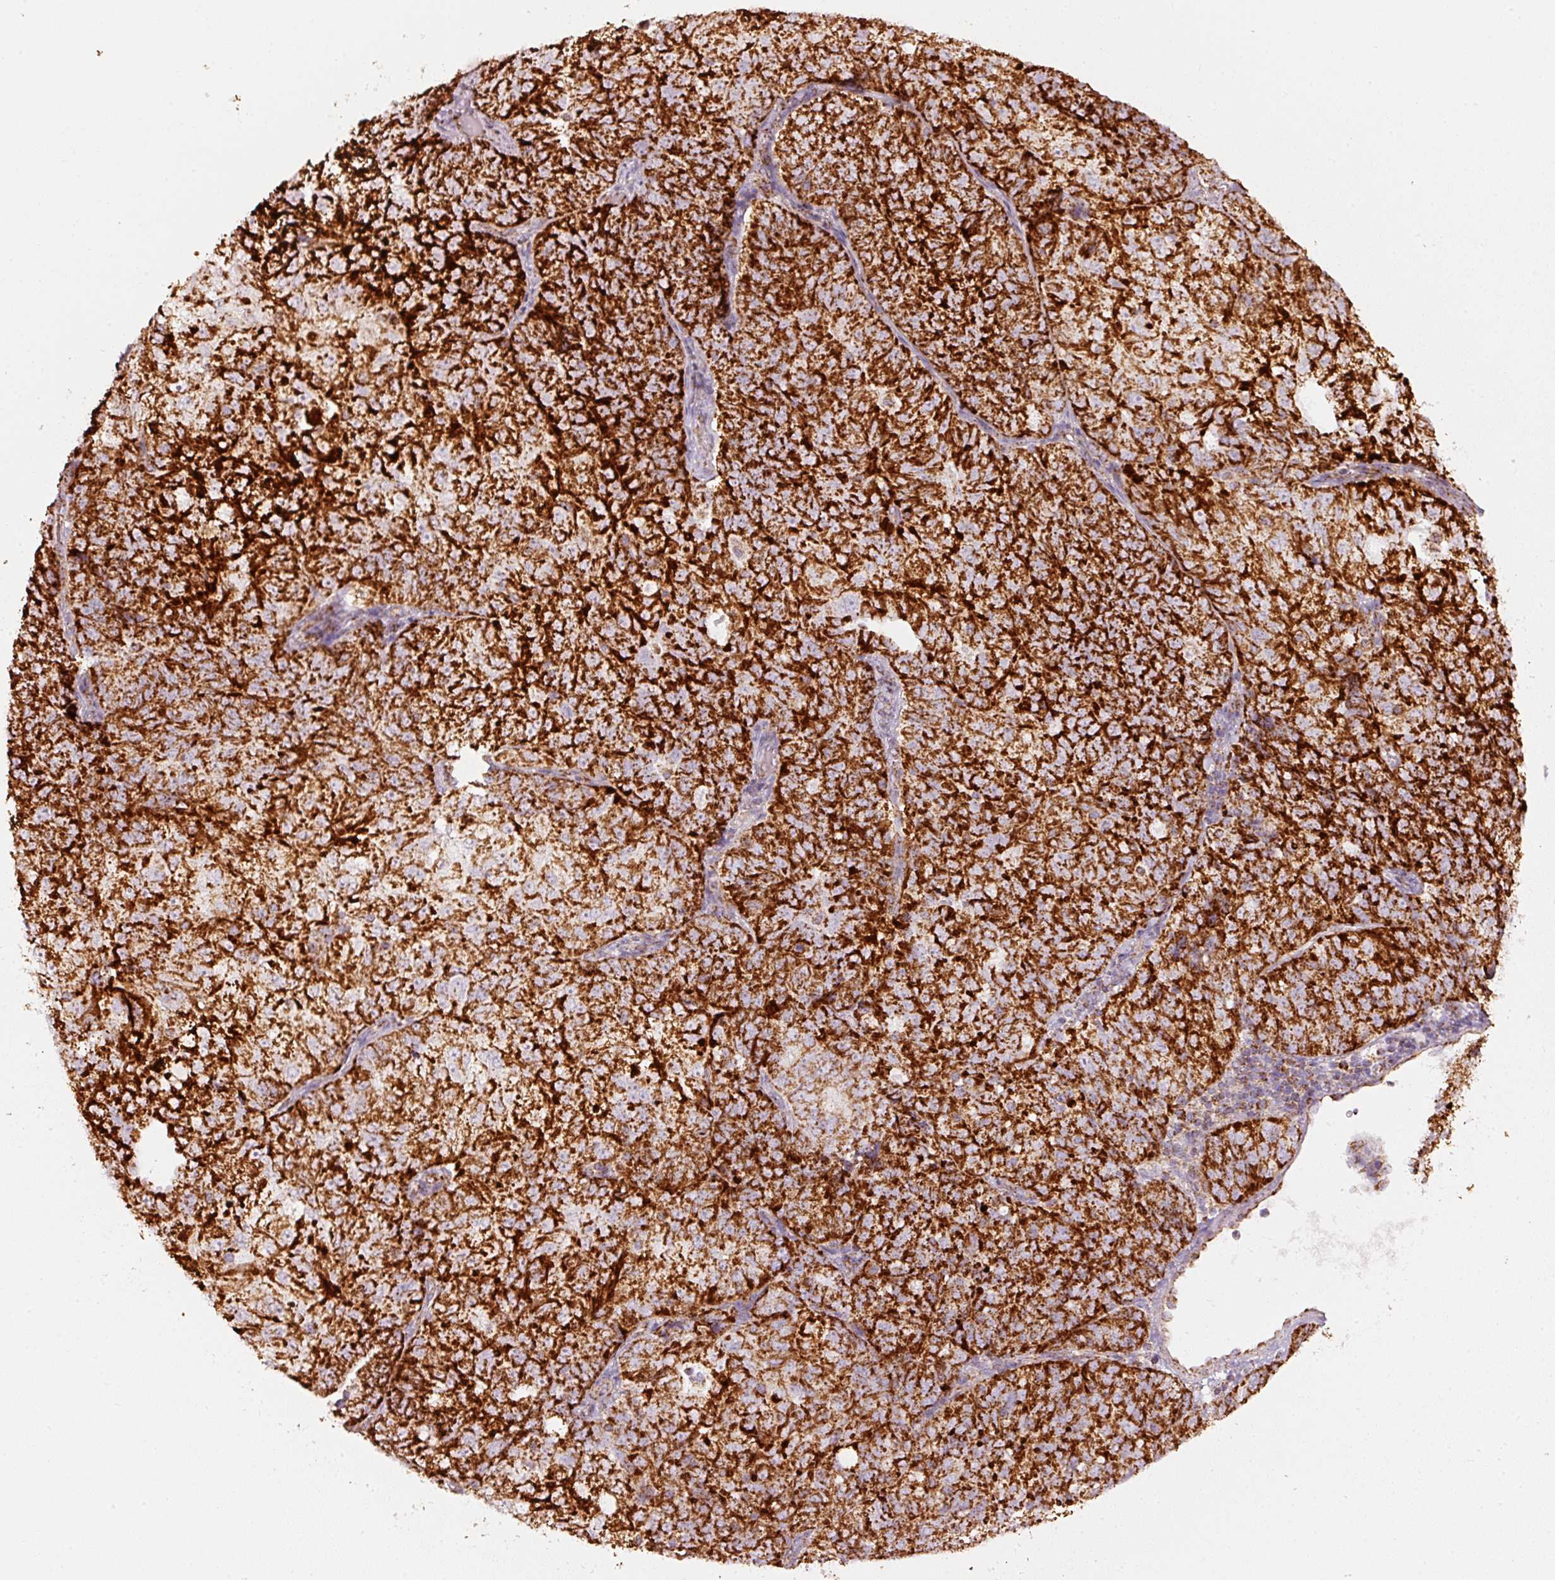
{"staining": {"intensity": "strong", "quantity": ">75%", "location": "cytoplasmic/membranous"}, "tissue": "endometrial cancer", "cell_type": "Tumor cells", "image_type": "cancer", "snomed": [{"axis": "morphology", "description": "Adenocarcinoma, NOS"}, {"axis": "topography", "description": "Endometrium"}], "caption": "This is a photomicrograph of immunohistochemistry staining of endometrial cancer (adenocarcinoma), which shows strong positivity in the cytoplasmic/membranous of tumor cells.", "gene": "UQCRC1", "patient": {"sex": "female", "age": 61}}